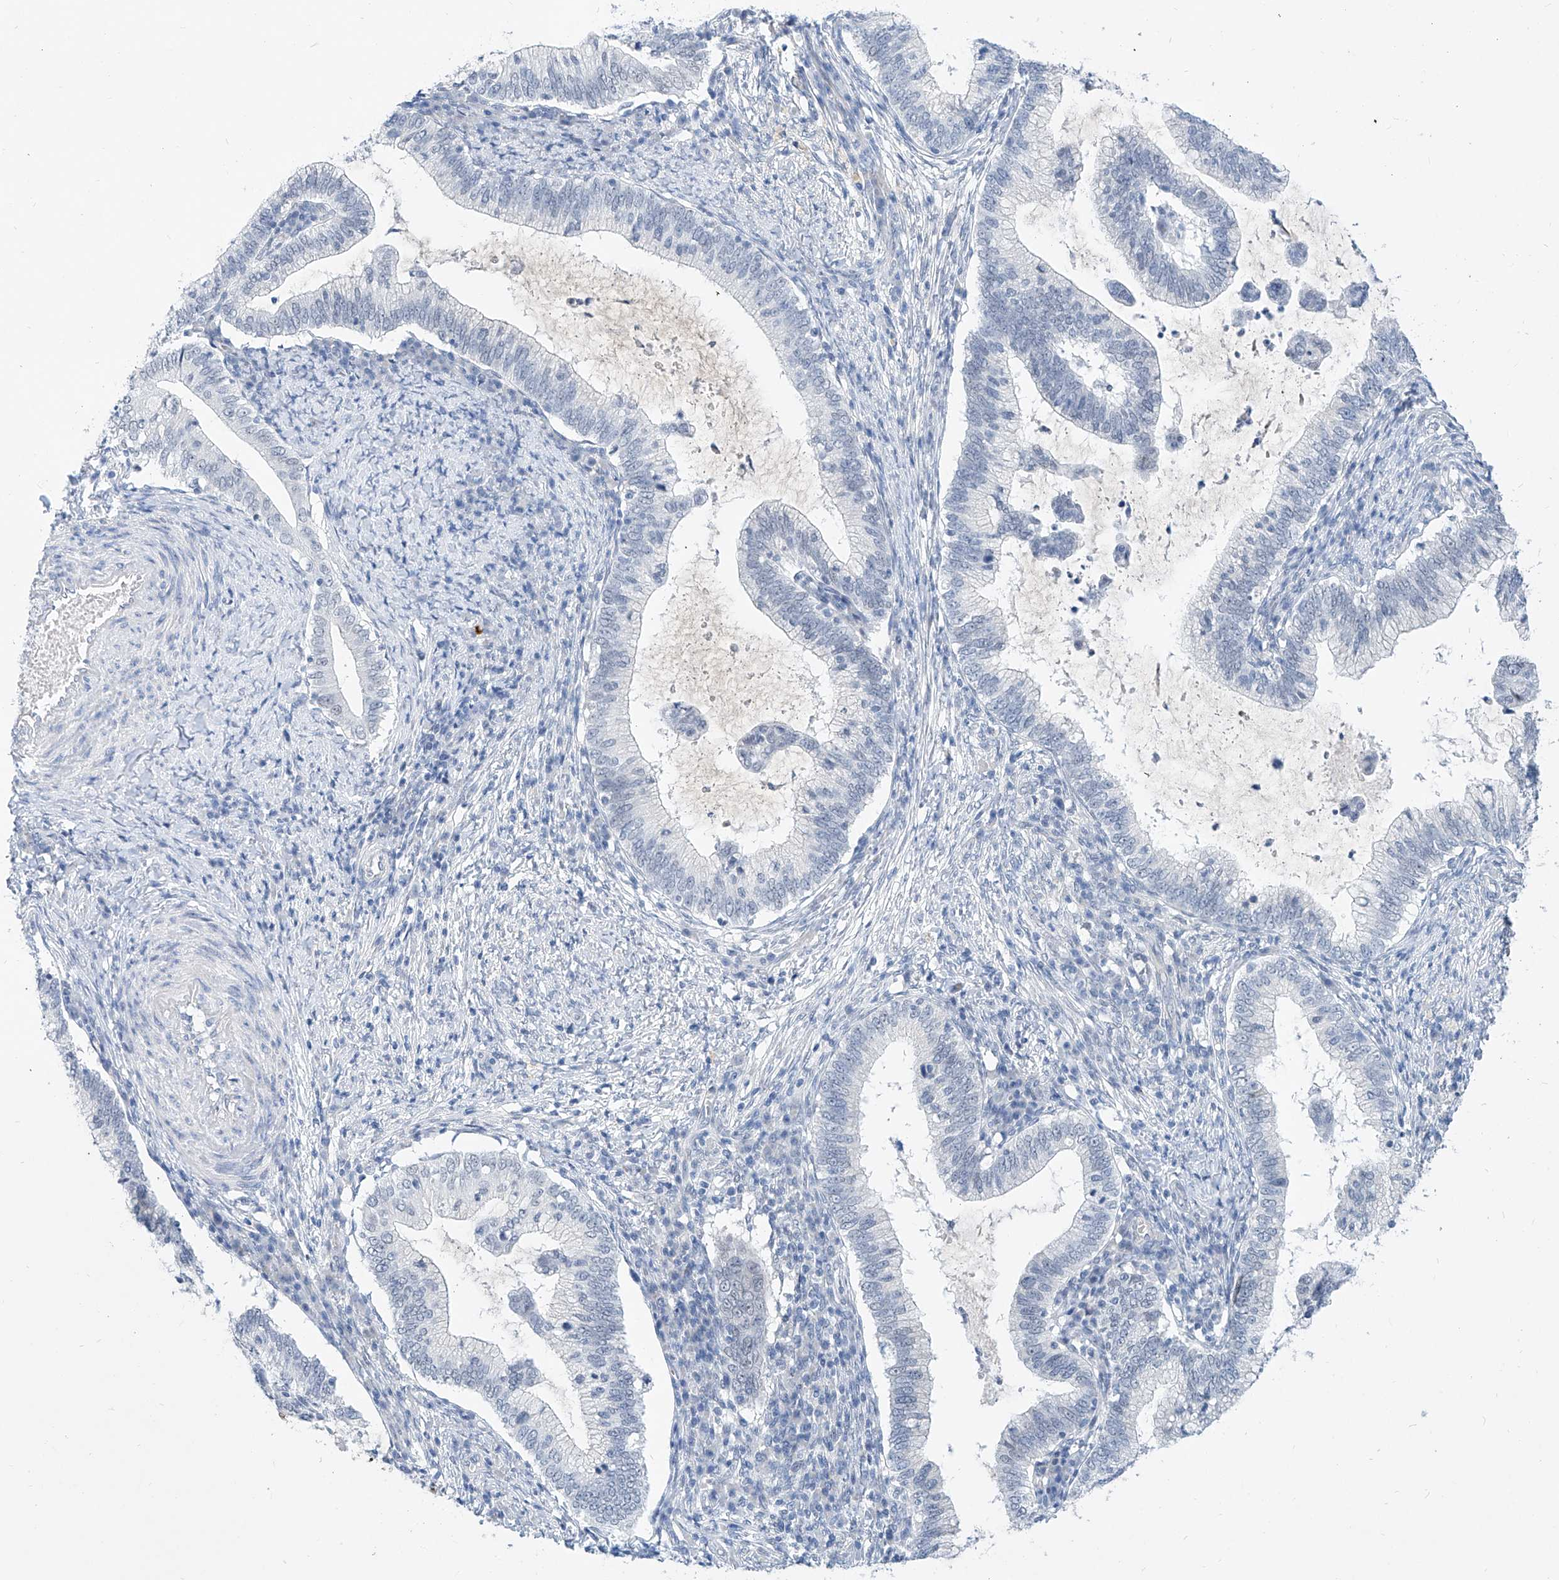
{"staining": {"intensity": "negative", "quantity": "none", "location": "none"}, "tissue": "cervical cancer", "cell_type": "Tumor cells", "image_type": "cancer", "snomed": [{"axis": "morphology", "description": "Adenocarcinoma, NOS"}, {"axis": "topography", "description": "Cervix"}], "caption": "This is an immunohistochemistry micrograph of cervical cancer. There is no staining in tumor cells.", "gene": "BPTF", "patient": {"sex": "female", "age": 36}}